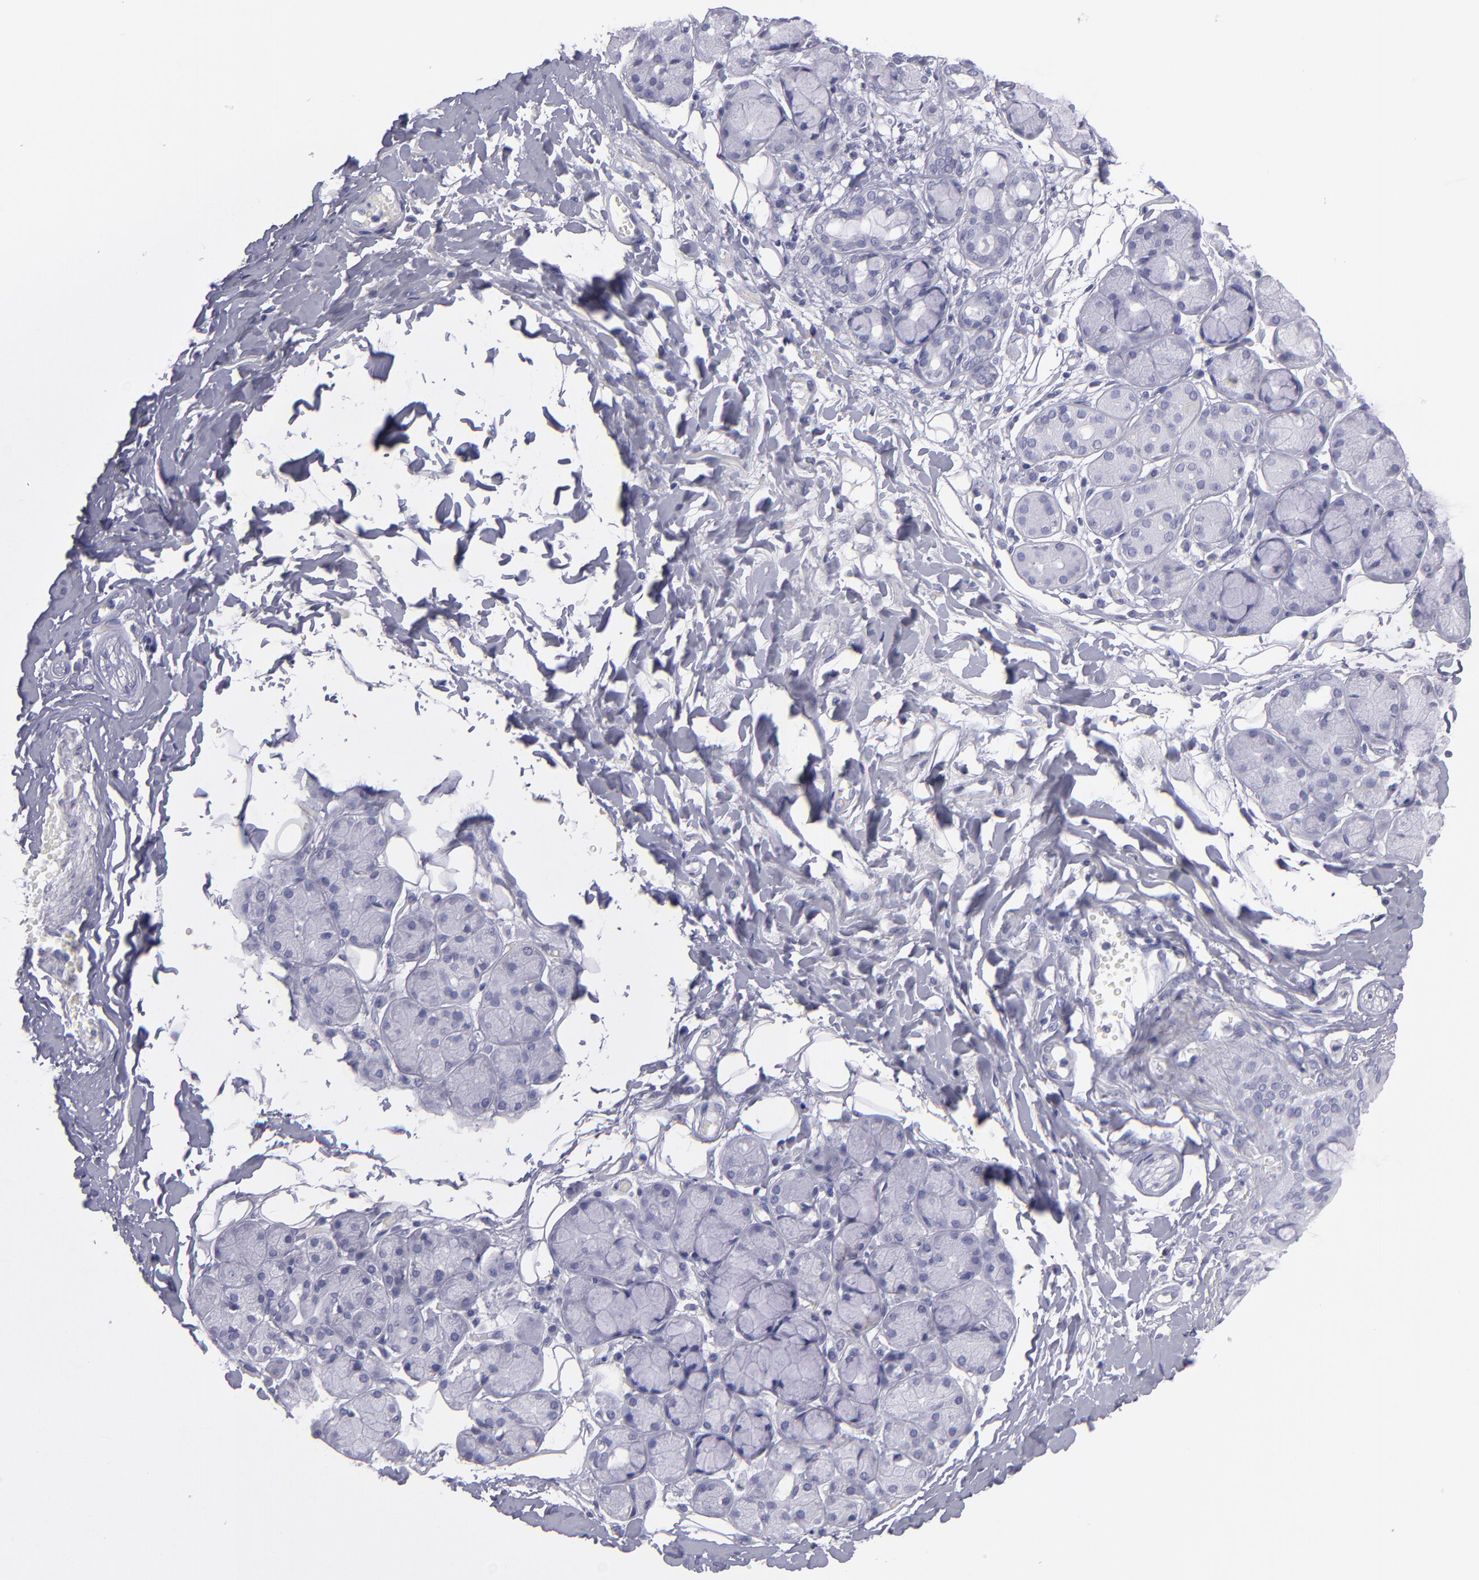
{"staining": {"intensity": "negative", "quantity": "none", "location": "none"}, "tissue": "salivary gland", "cell_type": "Glandular cells", "image_type": "normal", "snomed": [{"axis": "morphology", "description": "Normal tissue, NOS"}, {"axis": "topography", "description": "Skeletal muscle"}, {"axis": "topography", "description": "Oral tissue"}, {"axis": "topography", "description": "Salivary gland"}, {"axis": "topography", "description": "Peripheral nerve tissue"}], "caption": "A histopathology image of salivary gland stained for a protein shows no brown staining in glandular cells. (DAB (3,3'-diaminobenzidine) immunohistochemistry visualized using brightfield microscopy, high magnification).", "gene": "MB", "patient": {"sex": "male", "age": 54}}